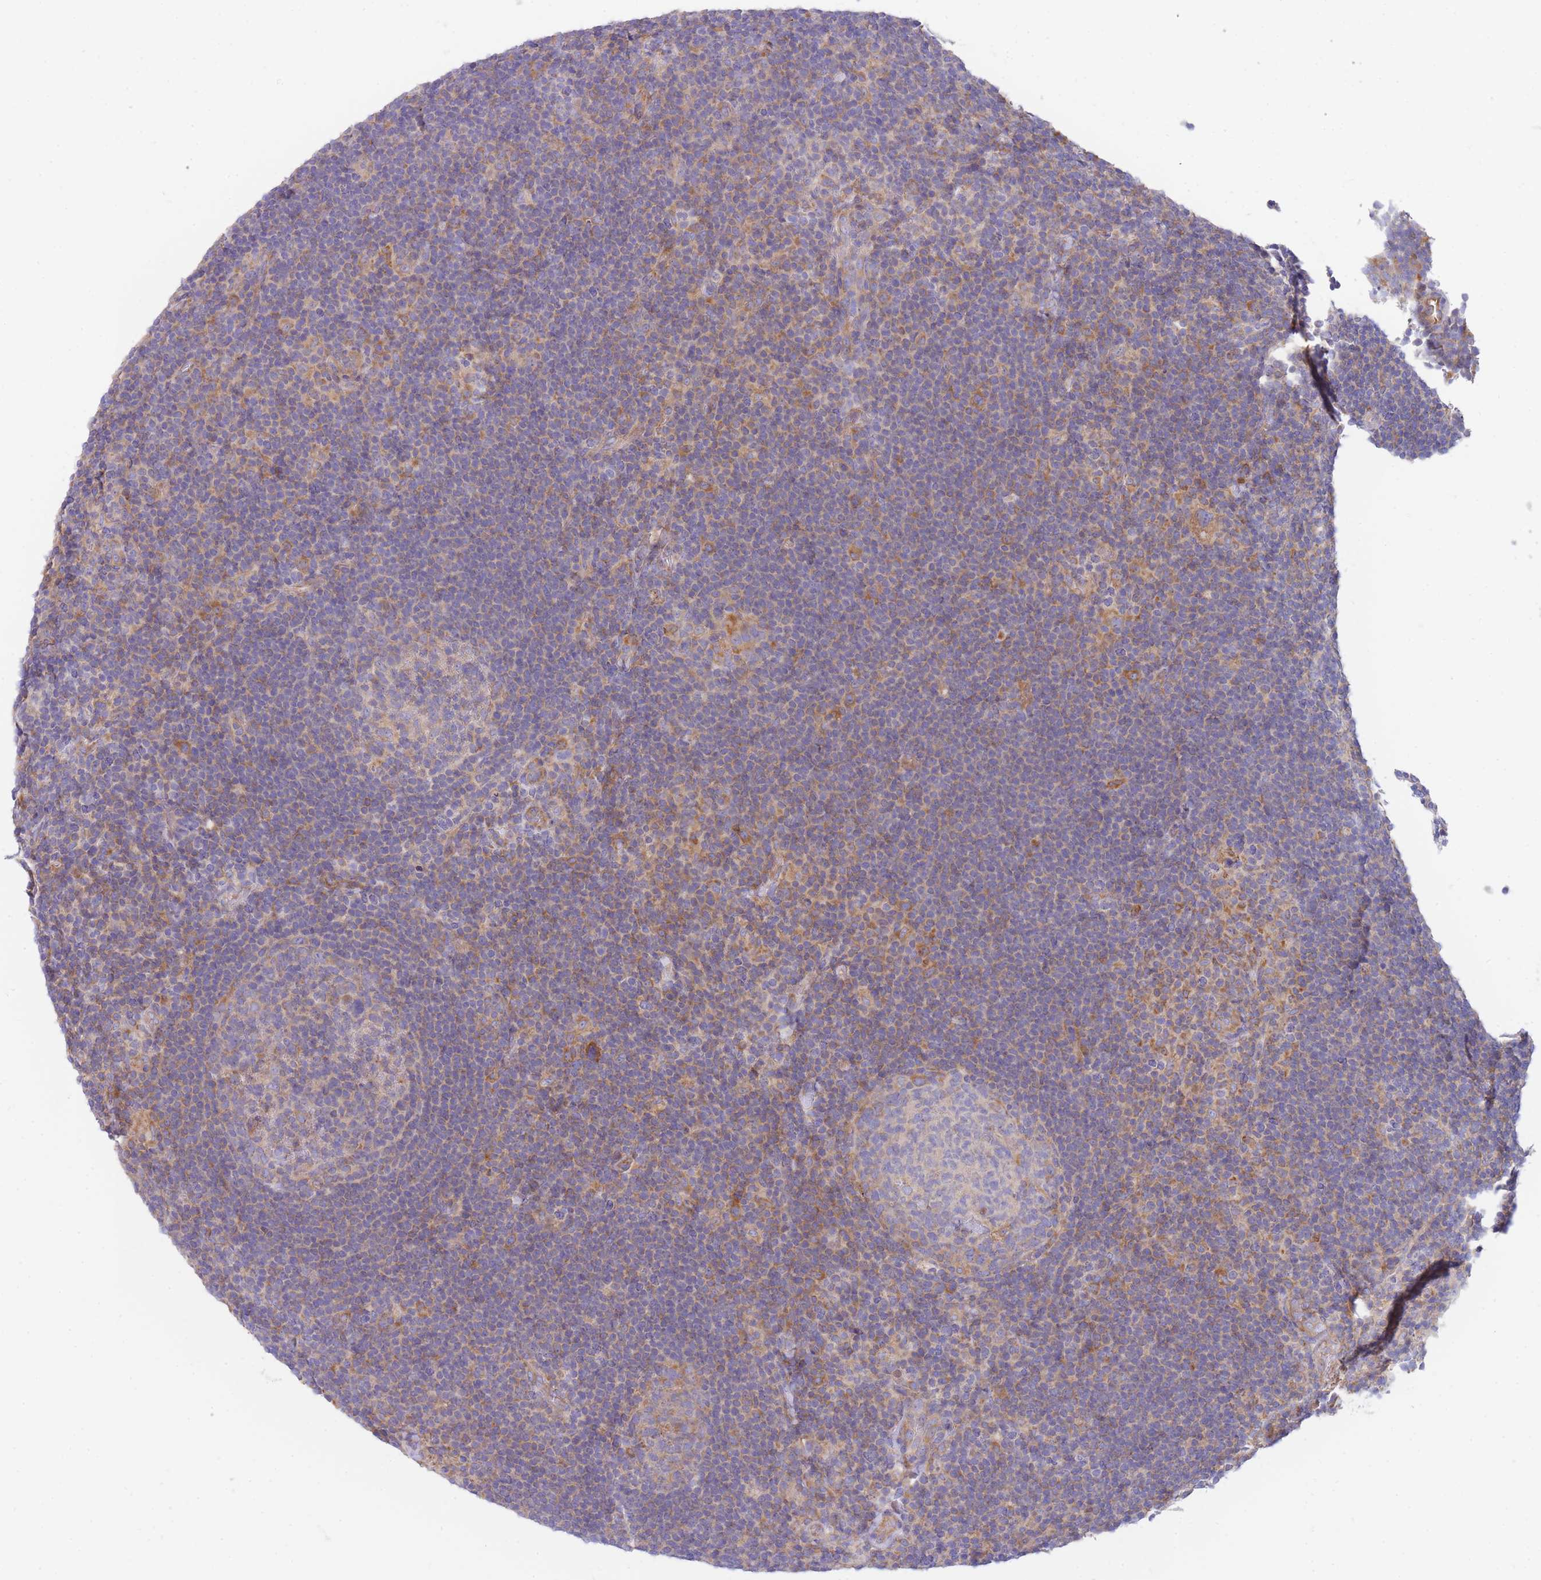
{"staining": {"intensity": "moderate", "quantity": ">75%", "location": "cytoplasmic/membranous"}, "tissue": "lymphoma", "cell_type": "Tumor cells", "image_type": "cancer", "snomed": [{"axis": "morphology", "description": "Hodgkin's disease, NOS"}, {"axis": "topography", "description": "Lymph node"}], "caption": "Hodgkin's disease was stained to show a protein in brown. There is medium levels of moderate cytoplasmic/membranous staining in approximately >75% of tumor cells.", "gene": "SH2B2", "patient": {"sex": "female", "age": 57}}